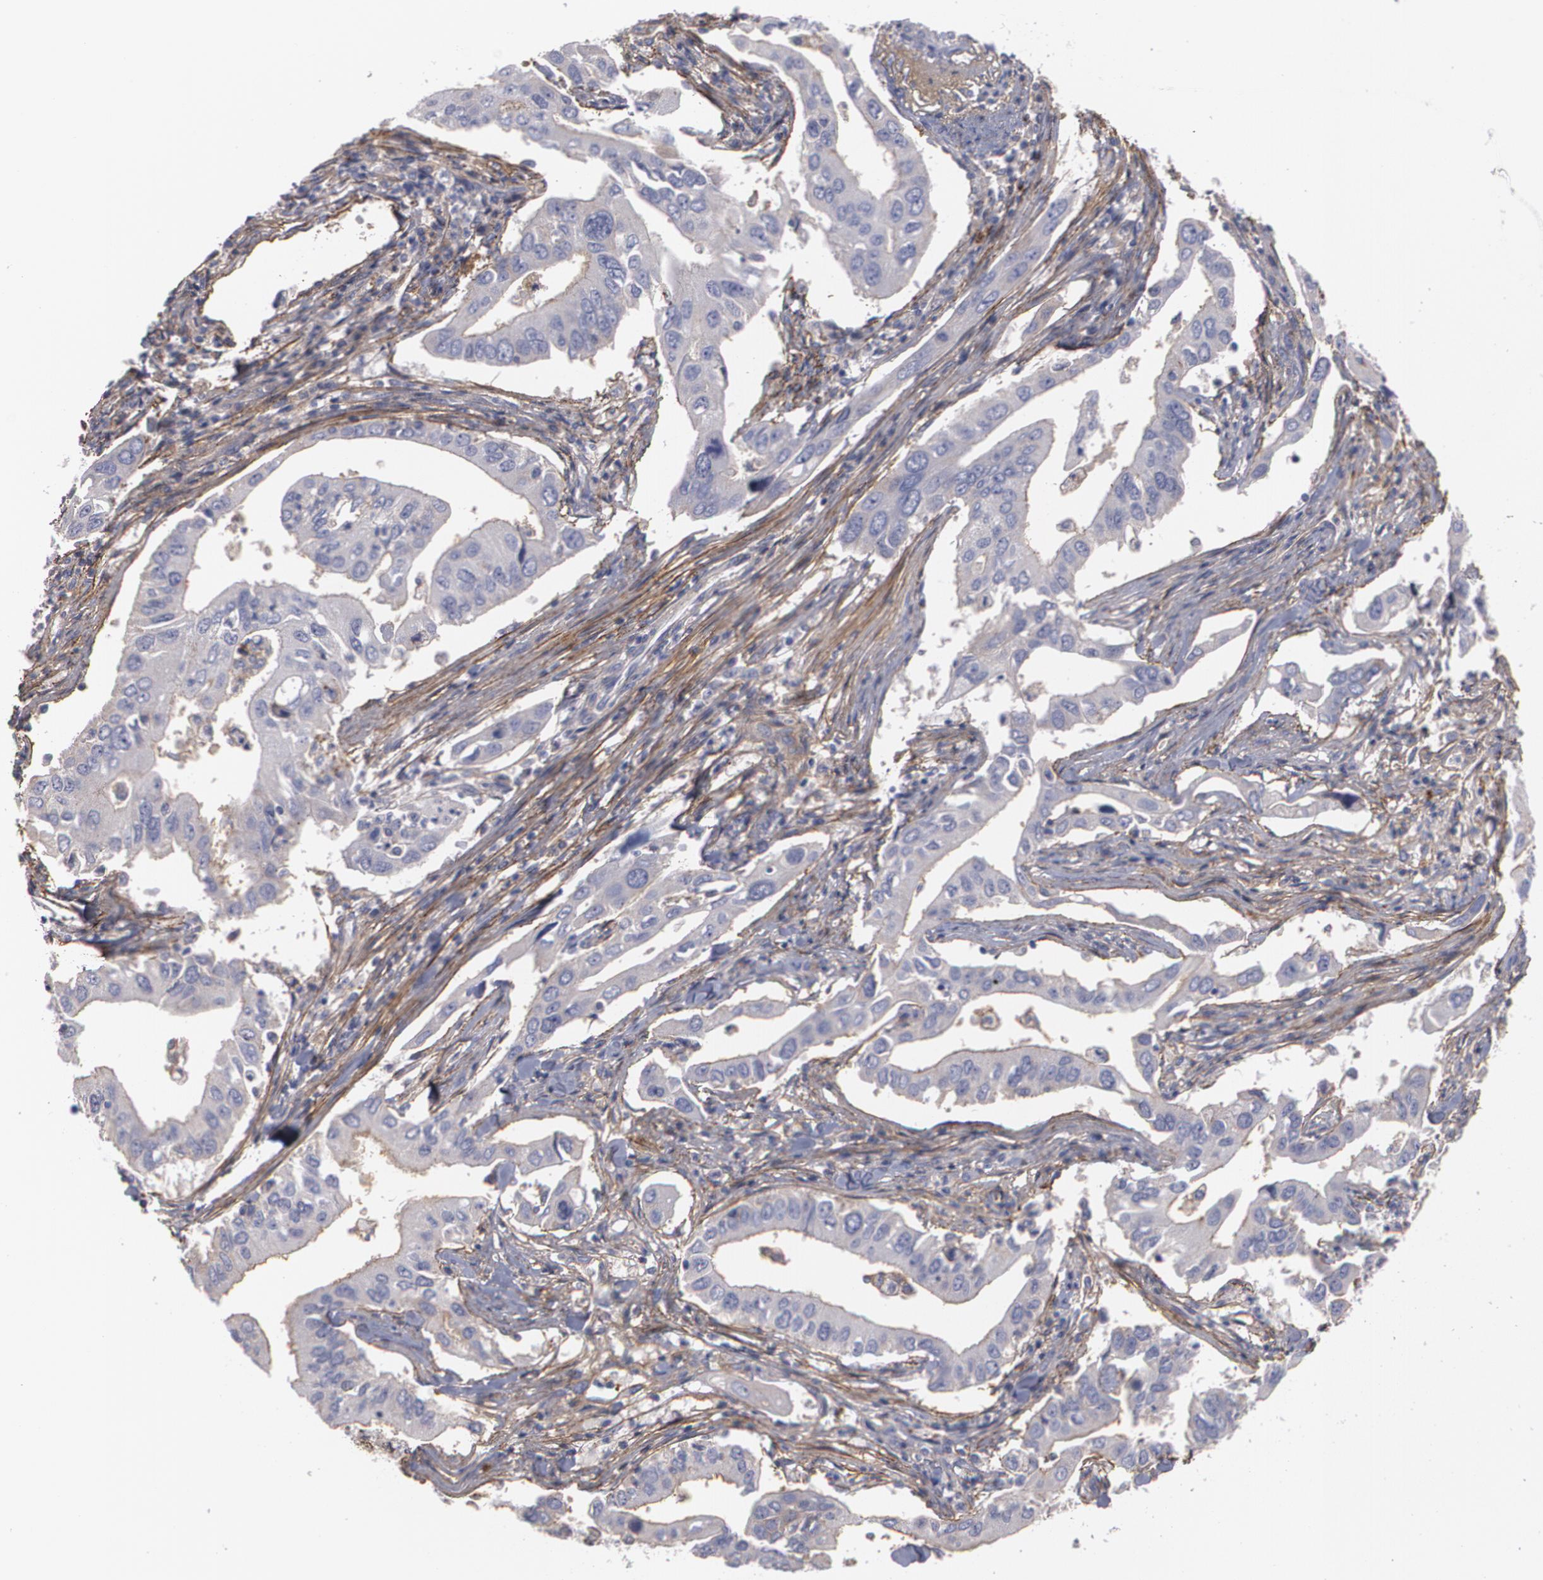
{"staining": {"intensity": "negative", "quantity": "none", "location": "none"}, "tissue": "lung cancer", "cell_type": "Tumor cells", "image_type": "cancer", "snomed": [{"axis": "morphology", "description": "Adenocarcinoma, NOS"}, {"axis": "topography", "description": "Lung"}], "caption": "Human lung adenocarcinoma stained for a protein using immunohistochemistry exhibits no staining in tumor cells.", "gene": "FBLN1", "patient": {"sex": "male", "age": 48}}